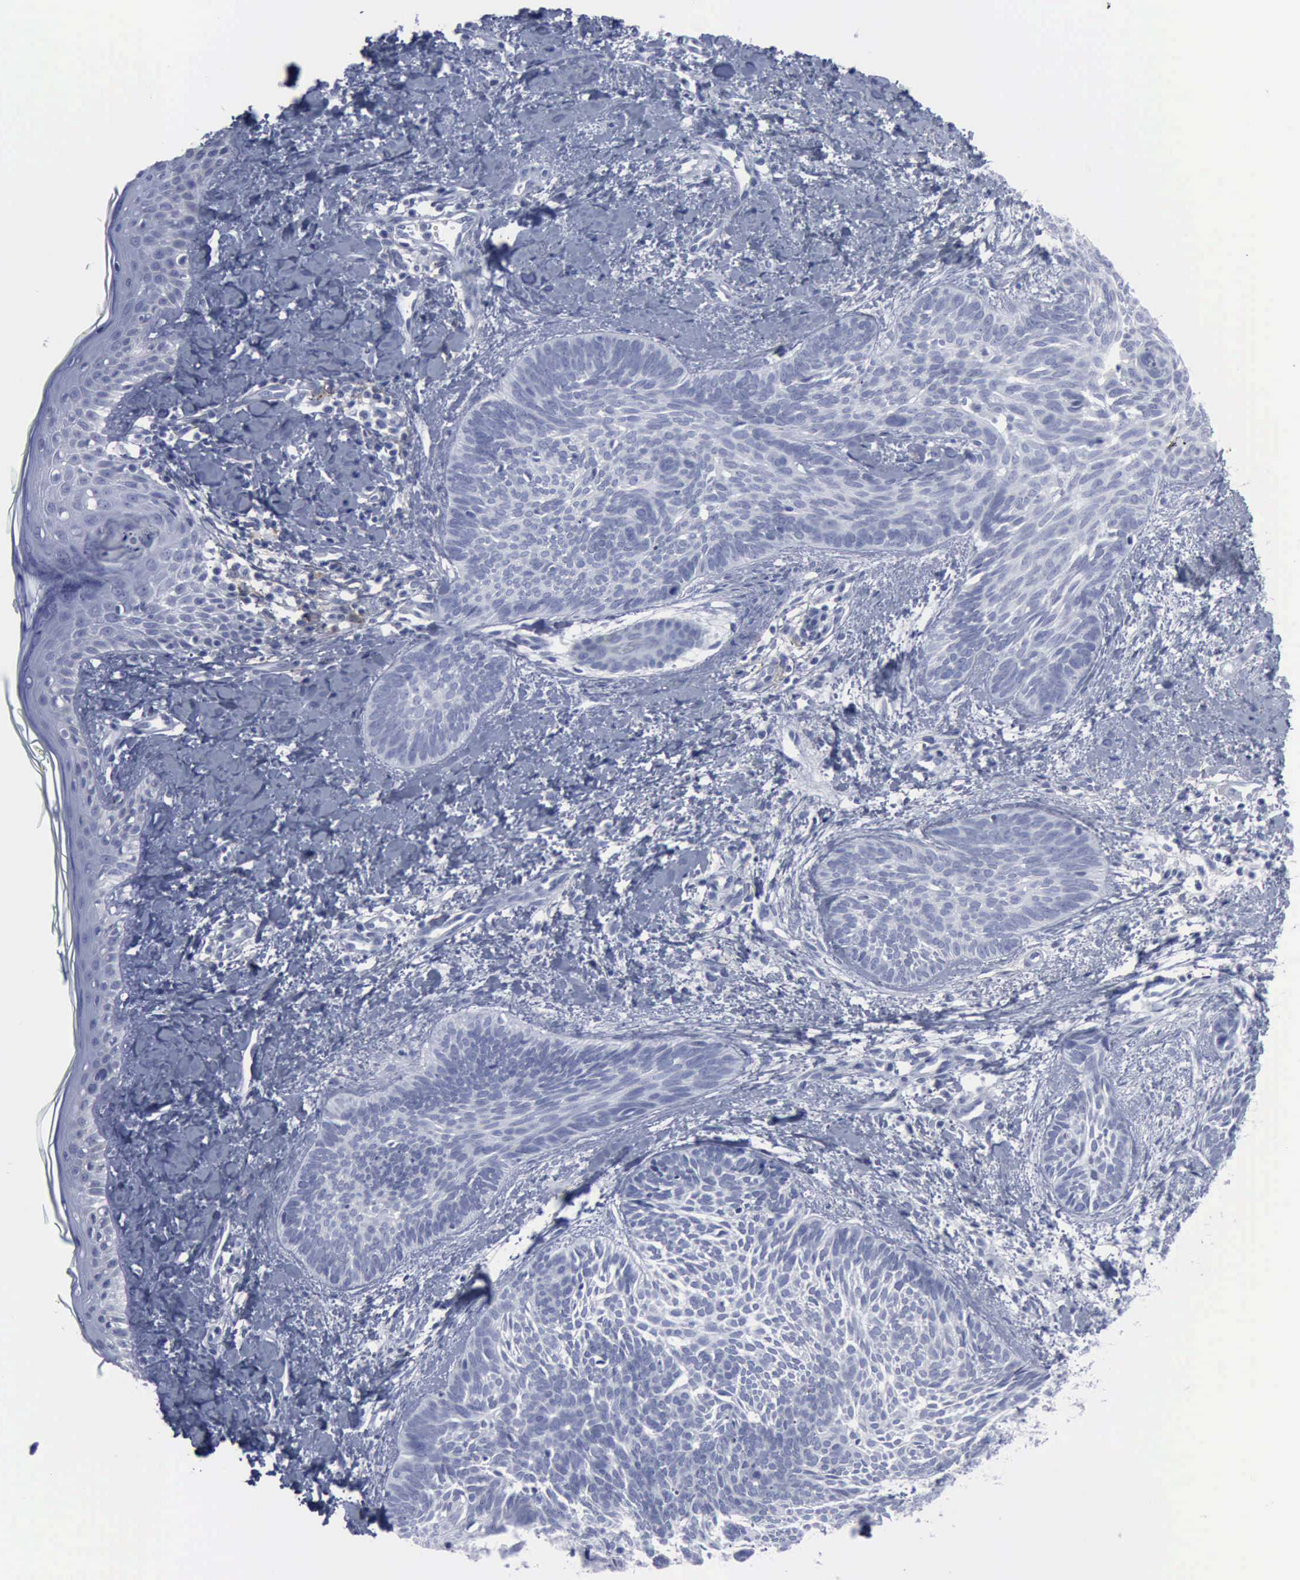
{"staining": {"intensity": "negative", "quantity": "none", "location": "none"}, "tissue": "skin cancer", "cell_type": "Tumor cells", "image_type": "cancer", "snomed": [{"axis": "morphology", "description": "Basal cell carcinoma"}, {"axis": "topography", "description": "Skin"}], "caption": "IHC histopathology image of neoplastic tissue: skin basal cell carcinoma stained with DAB (3,3'-diaminobenzidine) shows no significant protein positivity in tumor cells.", "gene": "VCAM1", "patient": {"sex": "female", "age": 81}}